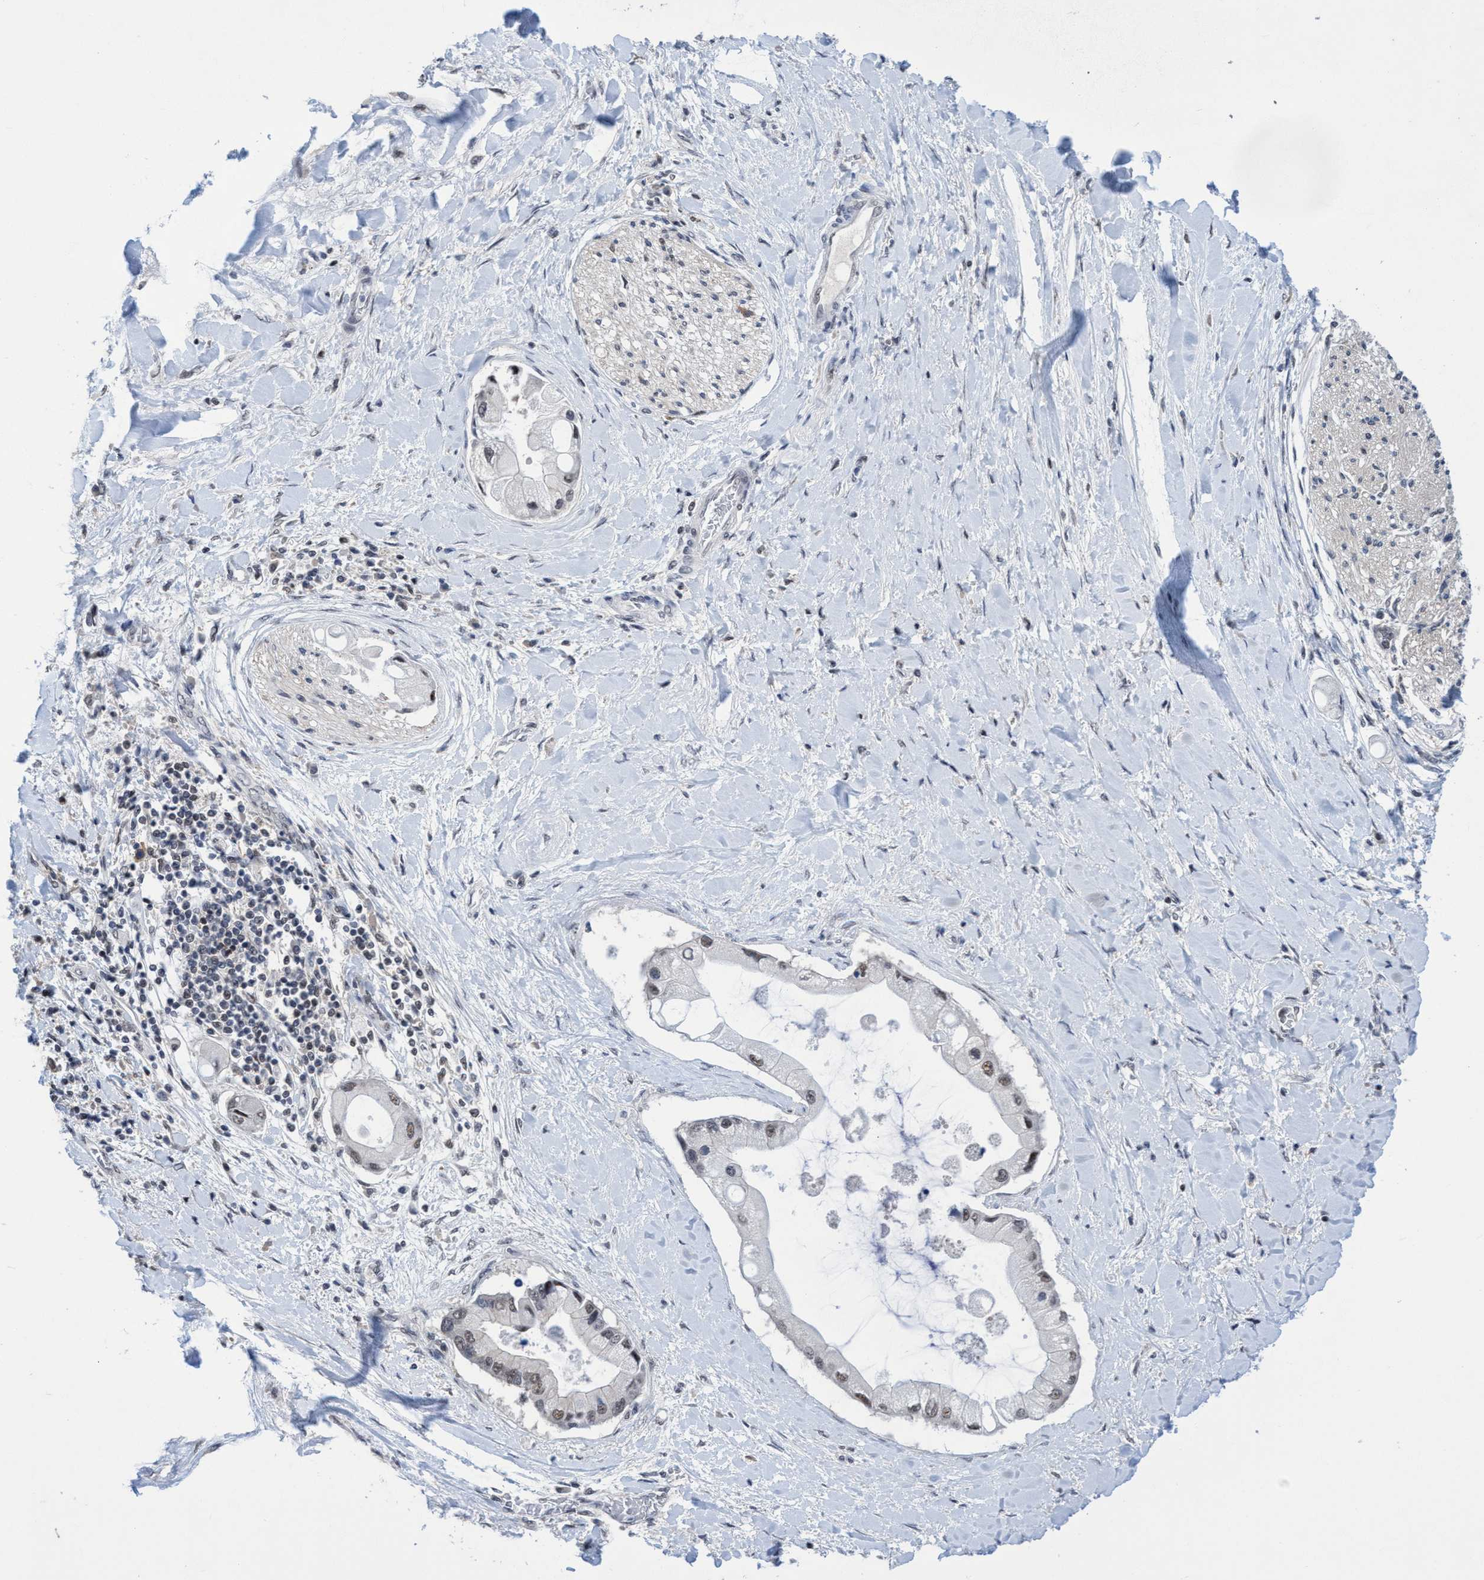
{"staining": {"intensity": "moderate", "quantity": "<25%", "location": "nuclear"}, "tissue": "liver cancer", "cell_type": "Tumor cells", "image_type": "cancer", "snomed": [{"axis": "morphology", "description": "Cholangiocarcinoma"}, {"axis": "topography", "description": "Liver"}], "caption": "Moderate nuclear expression is identified in approximately <25% of tumor cells in cholangiocarcinoma (liver).", "gene": "C9orf78", "patient": {"sex": "male", "age": 50}}